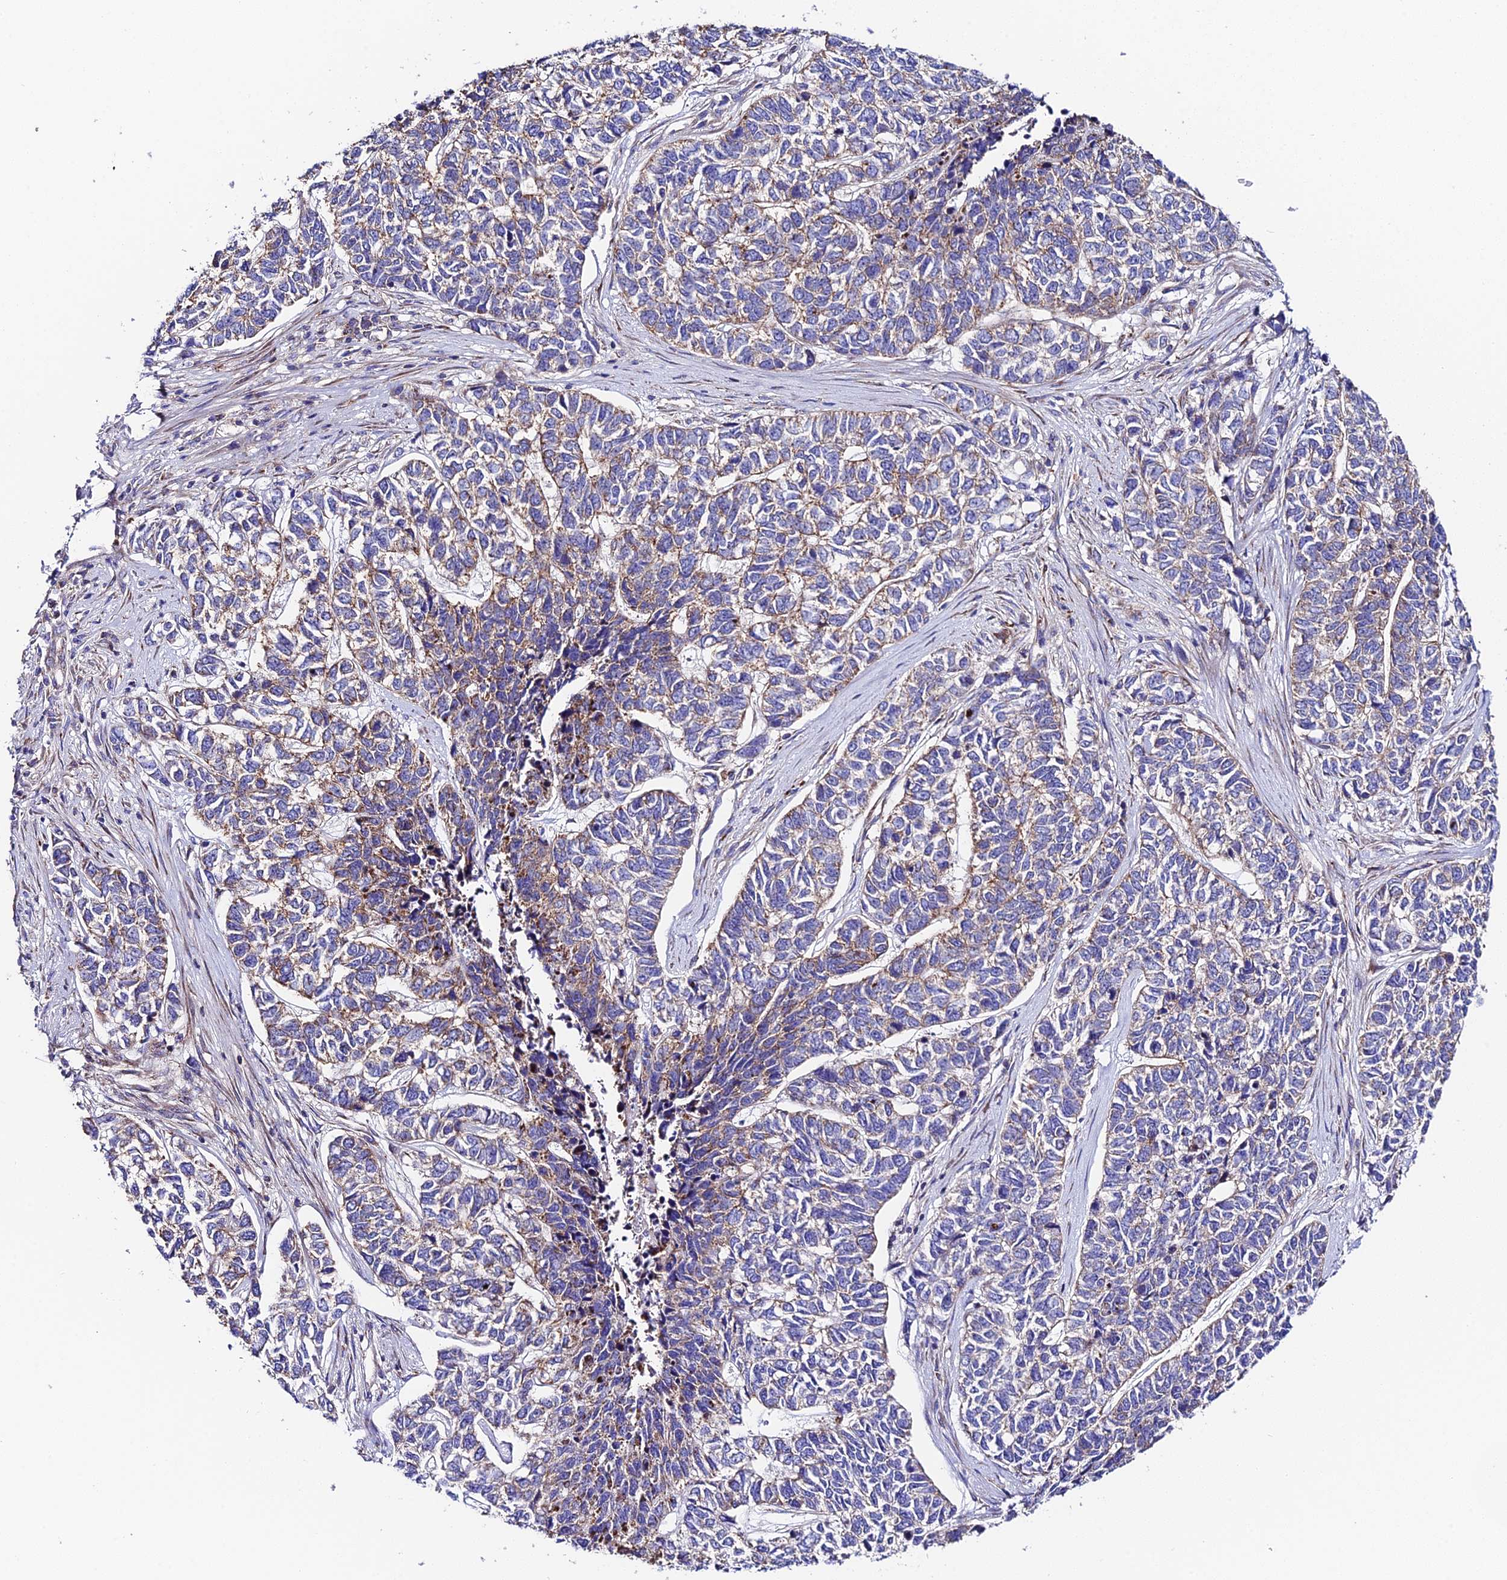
{"staining": {"intensity": "weak", "quantity": "25%-75%", "location": "cytoplasmic/membranous"}, "tissue": "skin cancer", "cell_type": "Tumor cells", "image_type": "cancer", "snomed": [{"axis": "morphology", "description": "Basal cell carcinoma"}, {"axis": "topography", "description": "Skin"}], "caption": "About 25%-75% of tumor cells in basal cell carcinoma (skin) exhibit weak cytoplasmic/membranous protein positivity as visualized by brown immunohistochemical staining.", "gene": "VPS13C", "patient": {"sex": "female", "age": 65}}